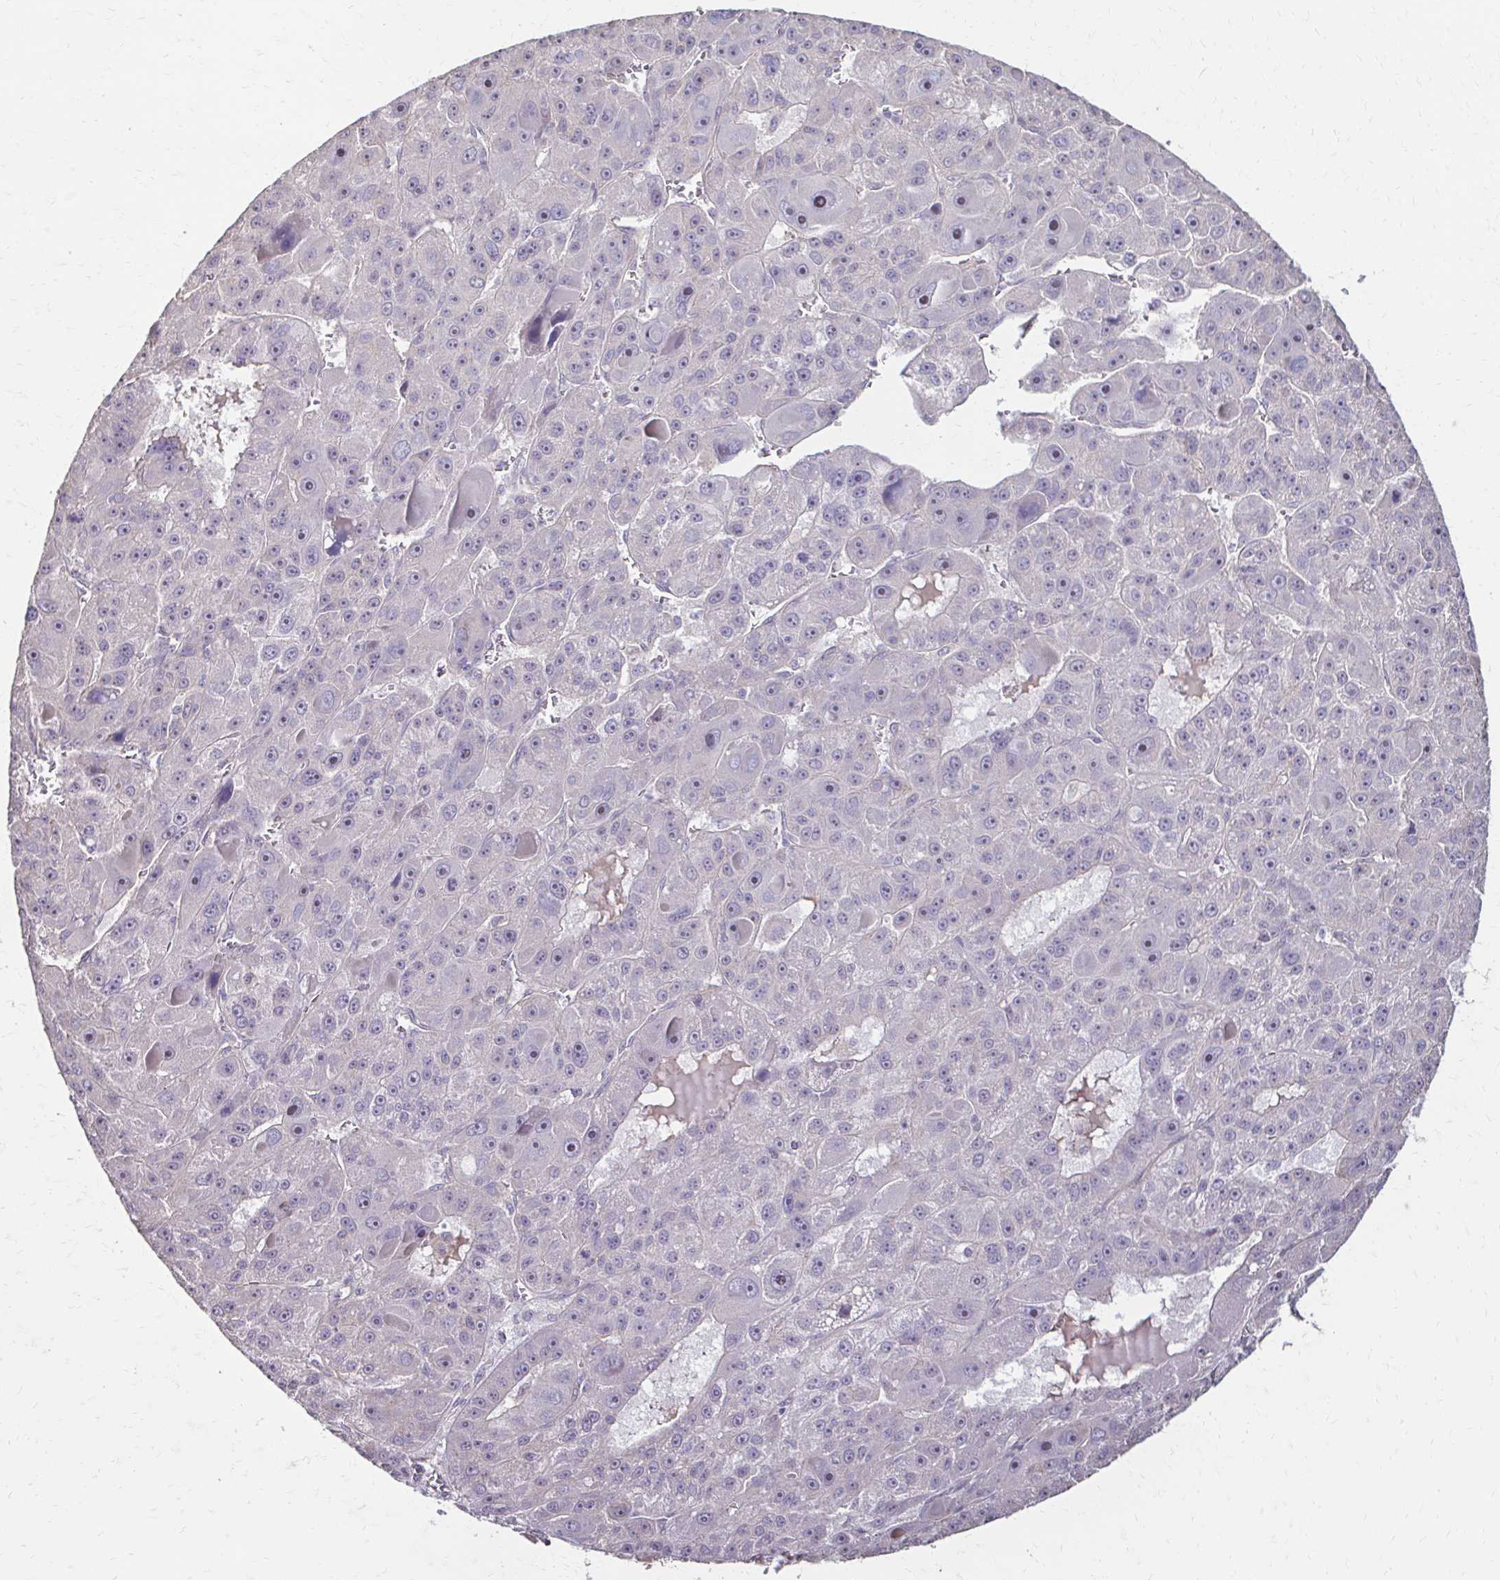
{"staining": {"intensity": "negative", "quantity": "none", "location": "none"}, "tissue": "liver cancer", "cell_type": "Tumor cells", "image_type": "cancer", "snomed": [{"axis": "morphology", "description": "Carcinoma, Hepatocellular, NOS"}, {"axis": "topography", "description": "Liver"}], "caption": "This is an immunohistochemistry (IHC) photomicrograph of human liver hepatocellular carcinoma. There is no expression in tumor cells.", "gene": "IL18BP", "patient": {"sex": "male", "age": 76}}